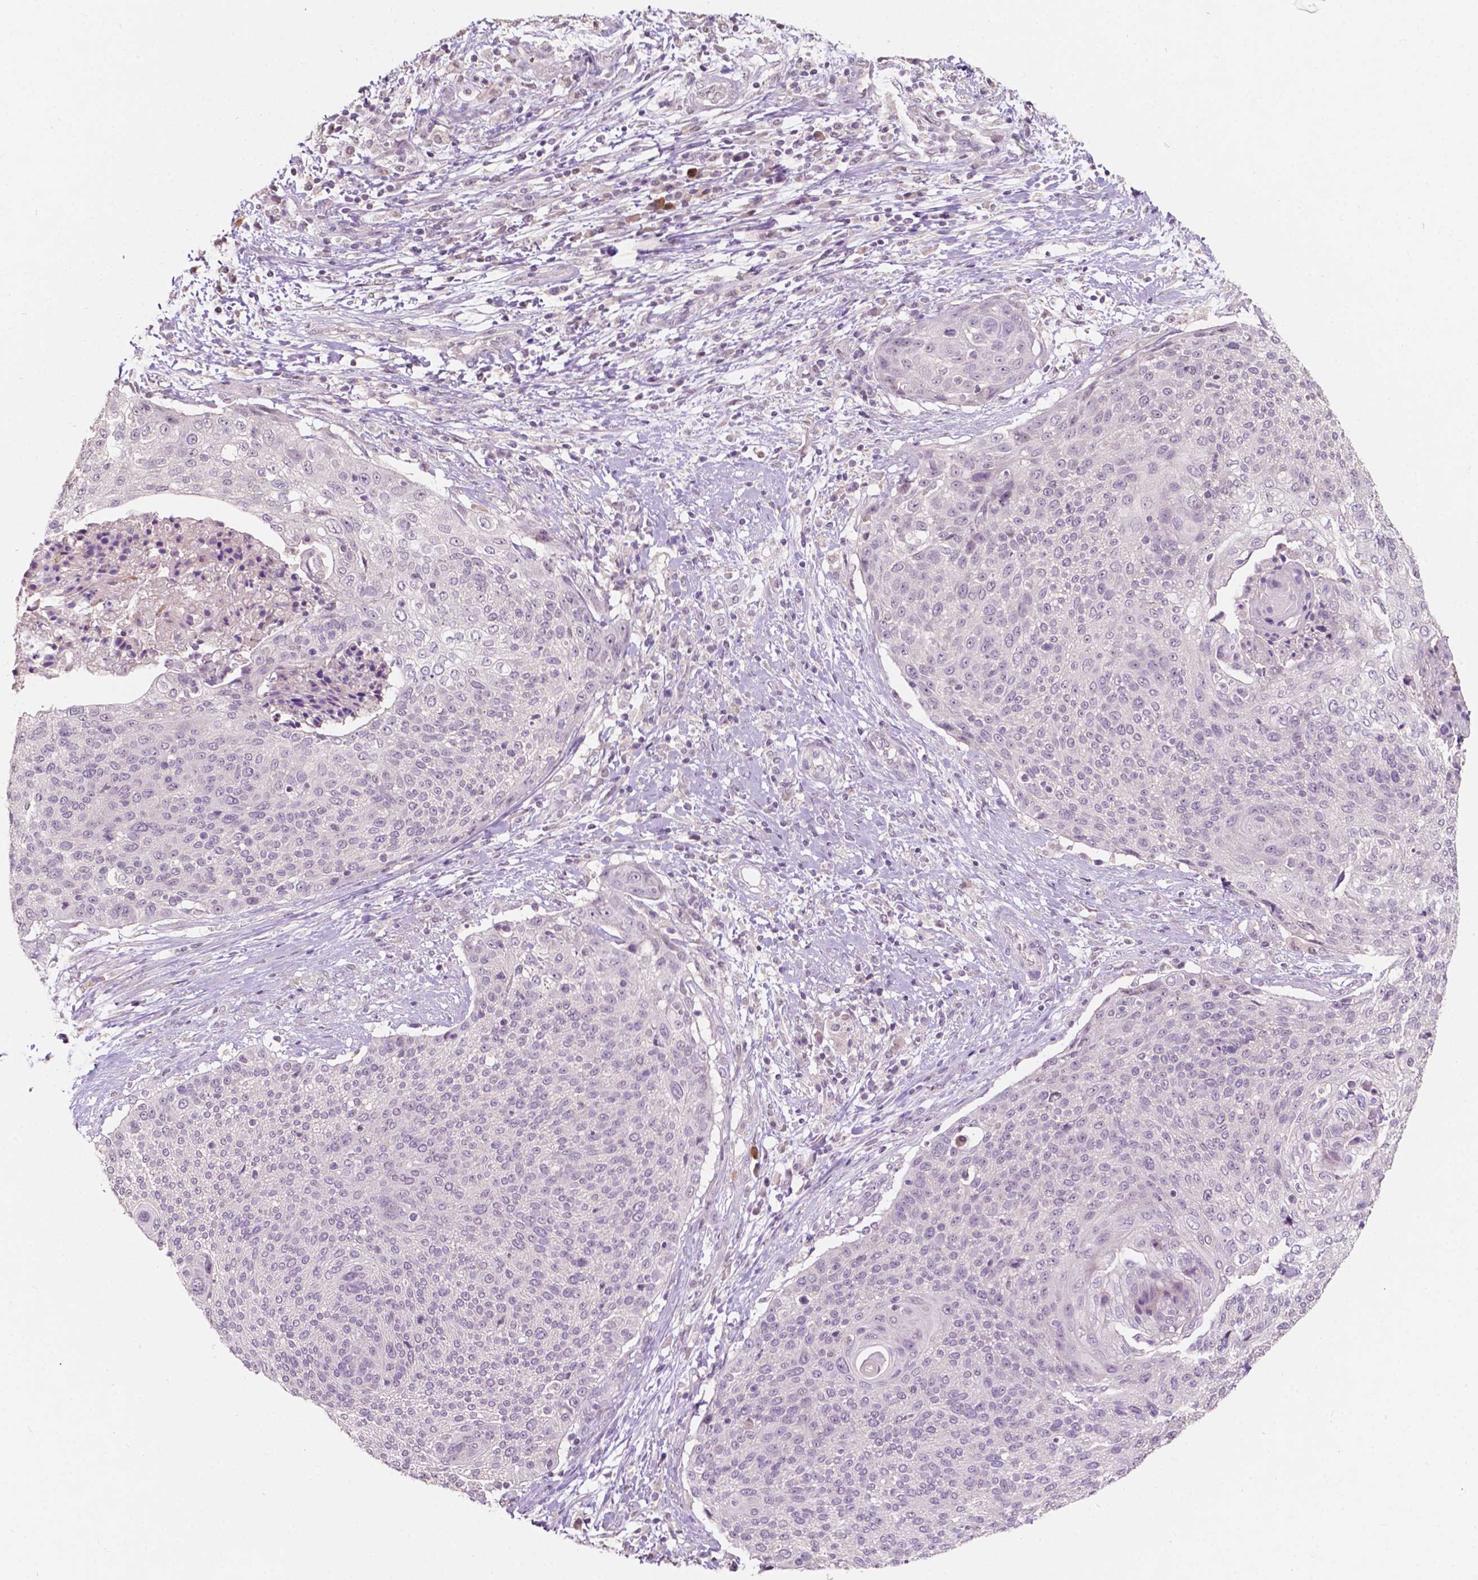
{"staining": {"intensity": "negative", "quantity": "none", "location": "none"}, "tissue": "cervical cancer", "cell_type": "Tumor cells", "image_type": "cancer", "snomed": [{"axis": "morphology", "description": "Squamous cell carcinoma, NOS"}, {"axis": "topography", "description": "Cervix"}], "caption": "Image shows no significant protein staining in tumor cells of cervical squamous cell carcinoma.", "gene": "TM6SF2", "patient": {"sex": "female", "age": 31}}